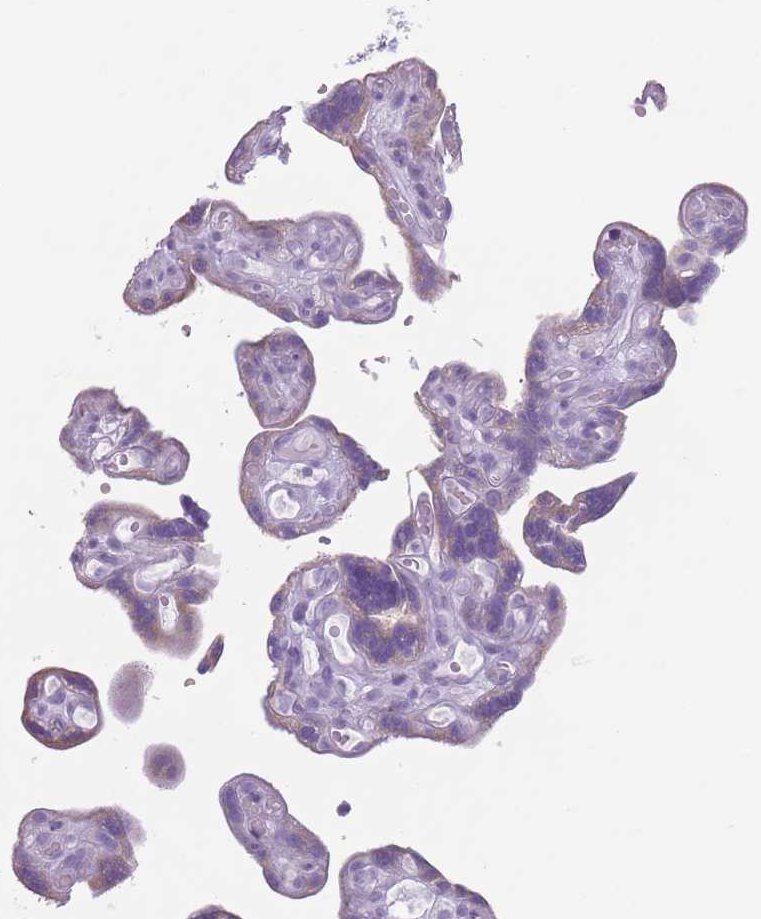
{"staining": {"intensity": "weak", "quantity": "<25%", "location": "cytoplasmic/membranous"}, "tissue": "placenta", "cell_type": "Decidual cells", "image_type": "normal", "snomed": [{"axis": "morphology", "description": "Normal tissue, NOS"}, {"axis": "topography", "description": "Placenta"}], "caption": "This is an immunohistochemistry micrograph of benign placenta. There is no positivity in decidual cells.", "gene": "HYOU1", "patient": {"sex": "female", "age": 30}}